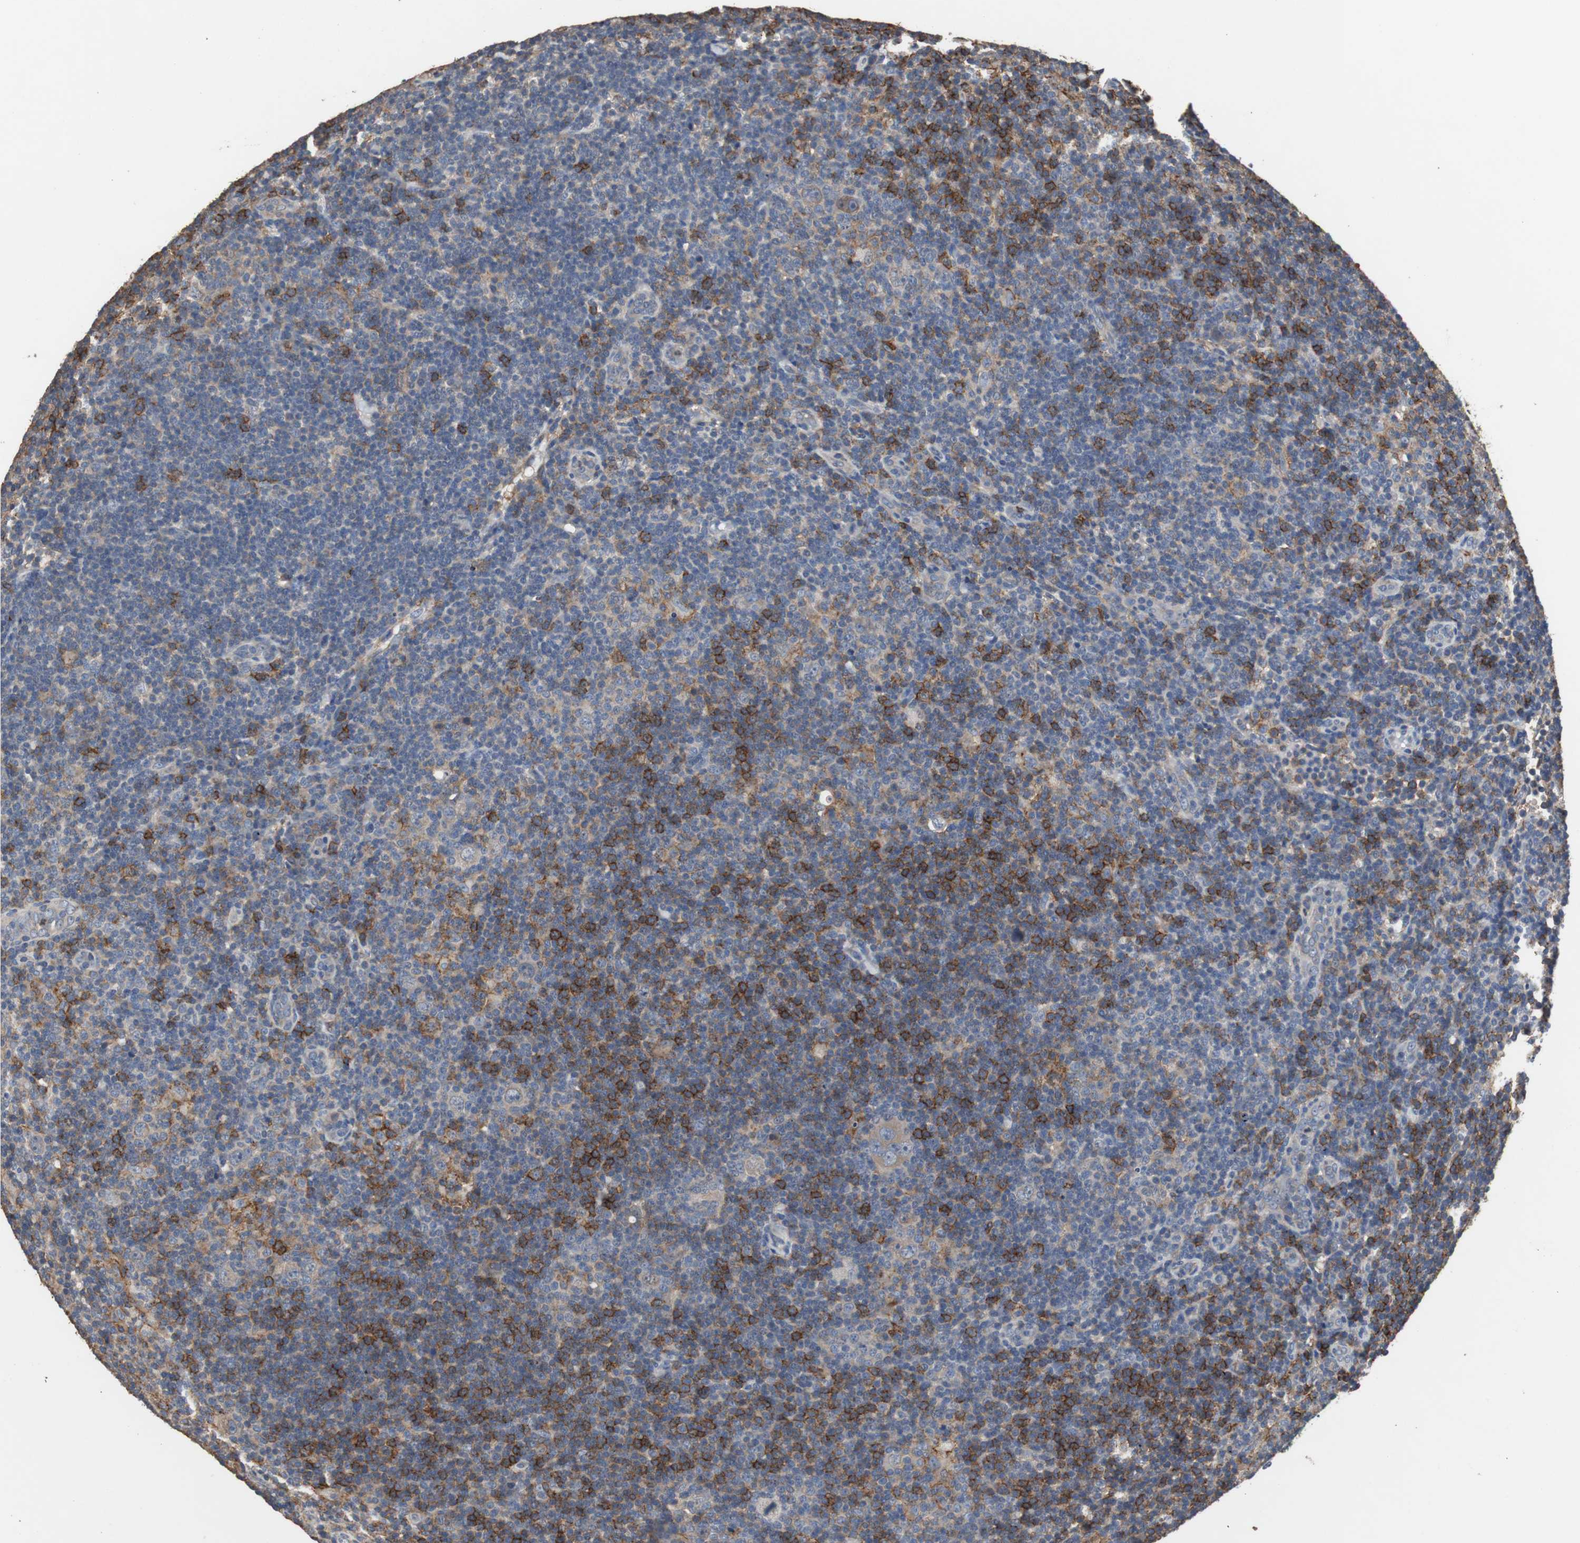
{"staining": {"intensity": "negative", "quantity": "none", "location": "none"}, "tissue": "lymphoma", "cell_type": "Tumor cells", "image_type": "cancer", "snomed": [{"axis": "morphology", "description": "Hodgkin's disease, NOS"}, {"axis": "topography", "description": "Lymph node"}], "caption": "Tumor cells are negative for protein expression in human Hodgkin's disease. Brightfield microscopy of IHC stained with DAB (brown) and hematoxylin (blue), captured at high magnification.", "gene": "SCIMP", "patient": {"sex": "female", "age": 57}}